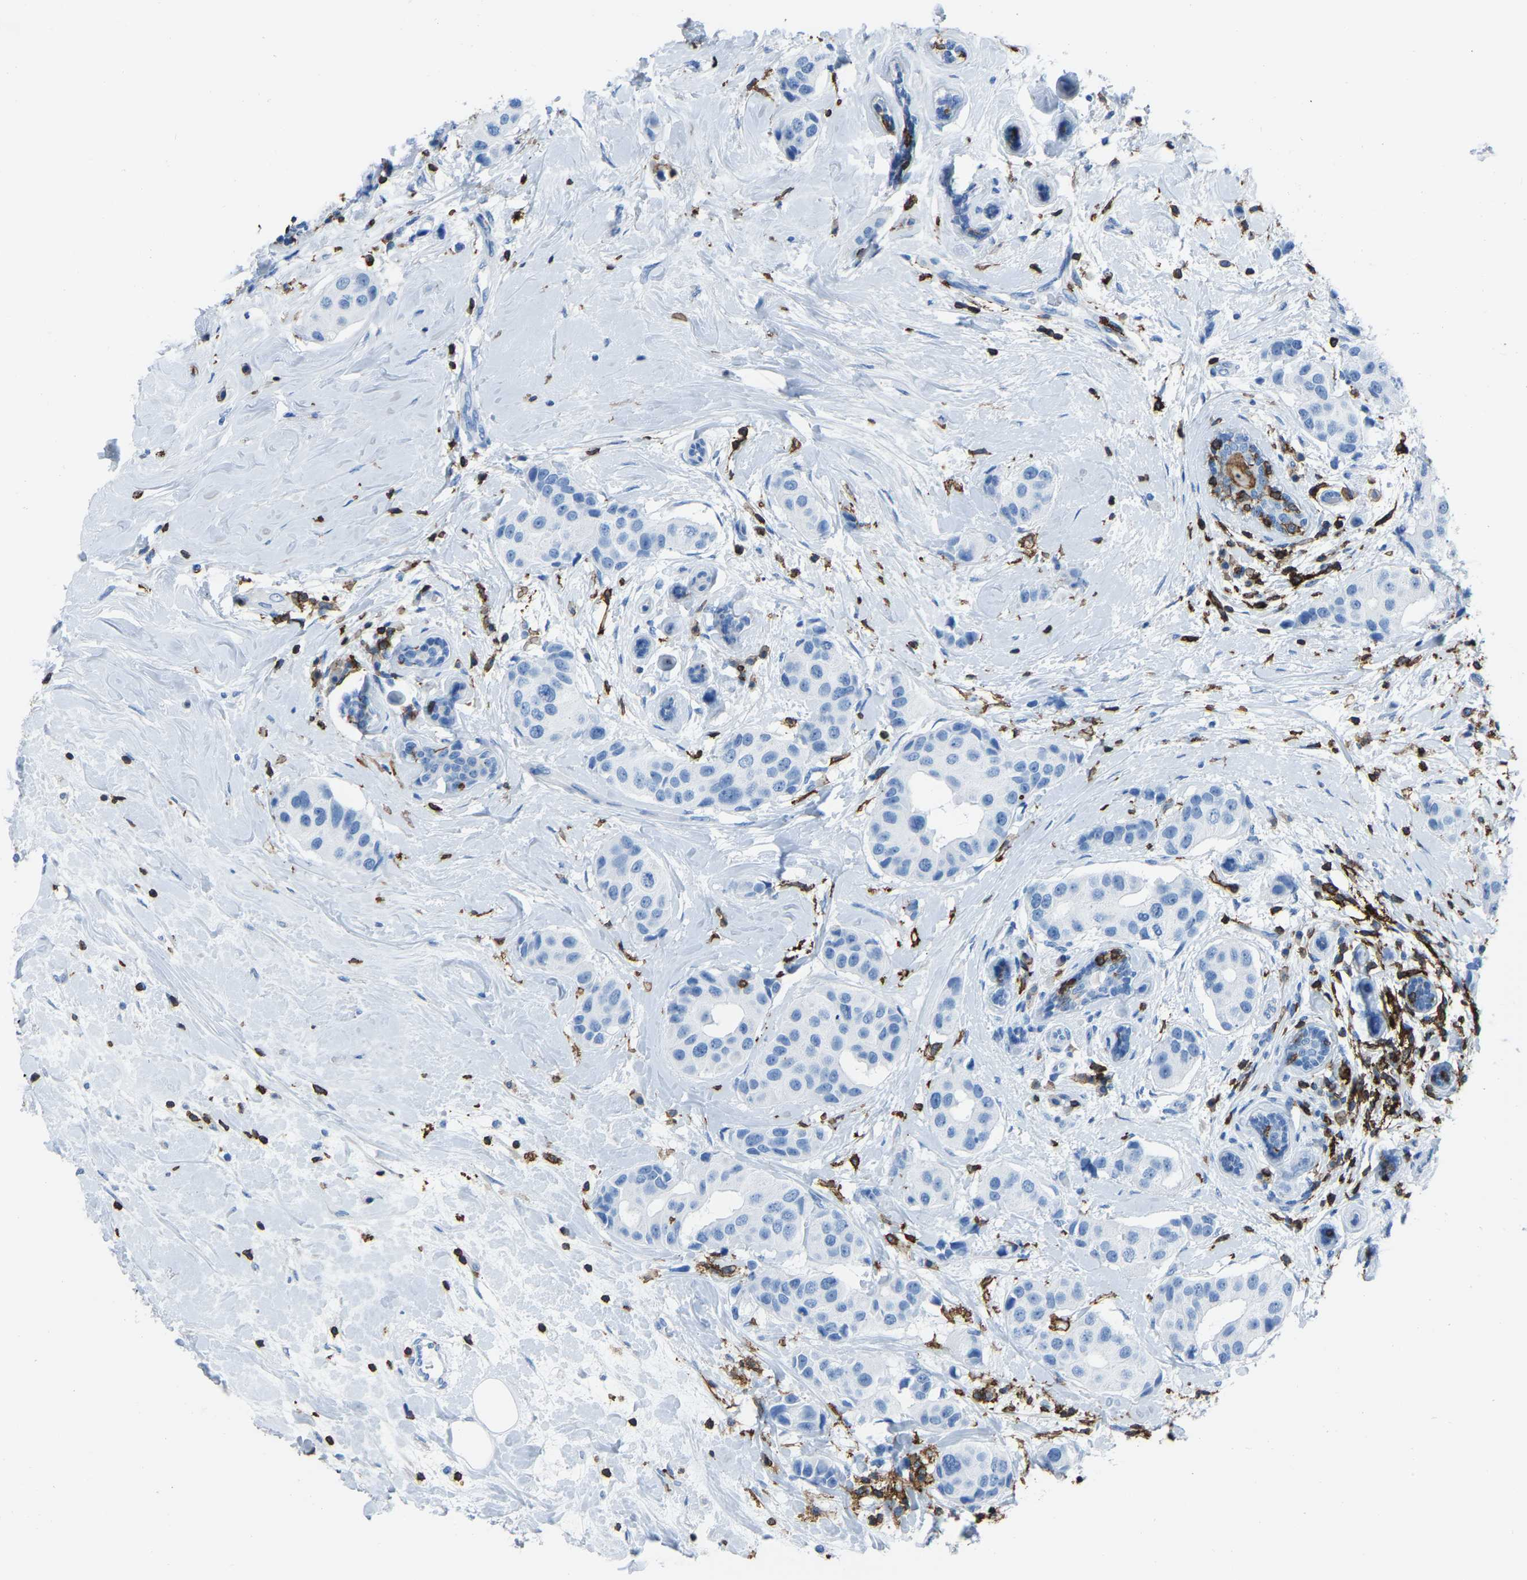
{"staining": {"intensity": "negative", "quantity": "none", "location": "none"}, "tissue": "breast cancer", "cell_type": "Tumor cells", "image_type": "cancer", "snomed": [{"axis": "morphology", "description": "Normal tissue, NOS"}, {"axis": "morphology", "description": "Duct carcinoma"}, {"axis": "topography", "description": "Breast"}], "caption": "The micrograph demonstrates no significant positivity in tumor cells of breast cancer (intraductal carcinoma).", "gene": "LSP1", "patient": {"sex": "female", "age": 39}}